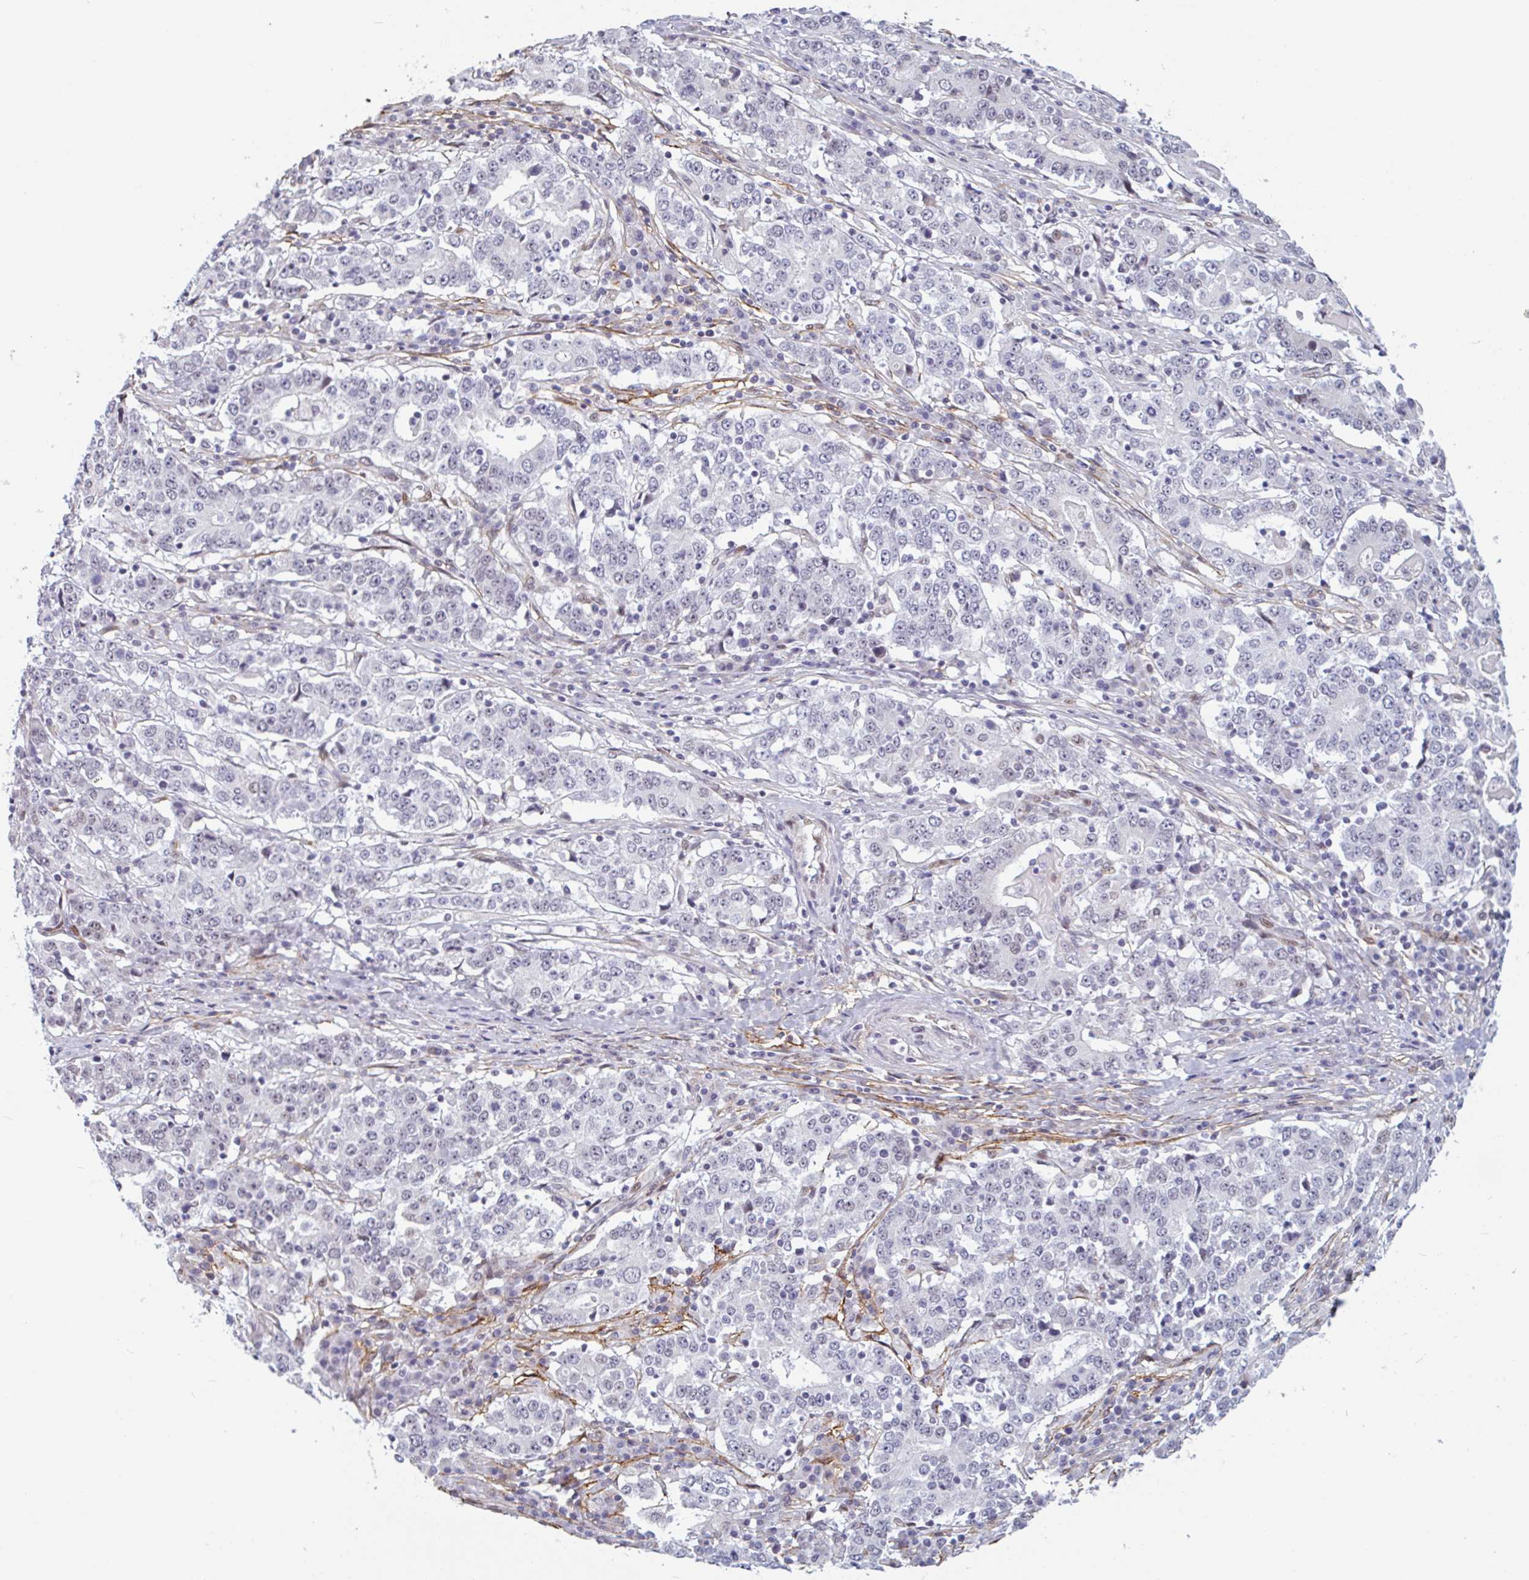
{"staining": {"intensity": "negative", "quantity": "none", "location": "none"}, "tissue": "stomach cancer", "cell_type": "Tumor cells", "image_type": "cancer", "snomed": [{"axis": "morphology", "description": "Adenocarcinoma, NOS"}, {"axis": "topography", "description": "Stomach"}], "caption": "IHC image of neoplastic tissue: human adenocarcinoma (stomach) stained with DAB (3,3'-diaminobenzidine) reveals no significant protein expression in tumor cells.", "gene": "TMEM119", "patient": {"sex": "male", "age": 59}}